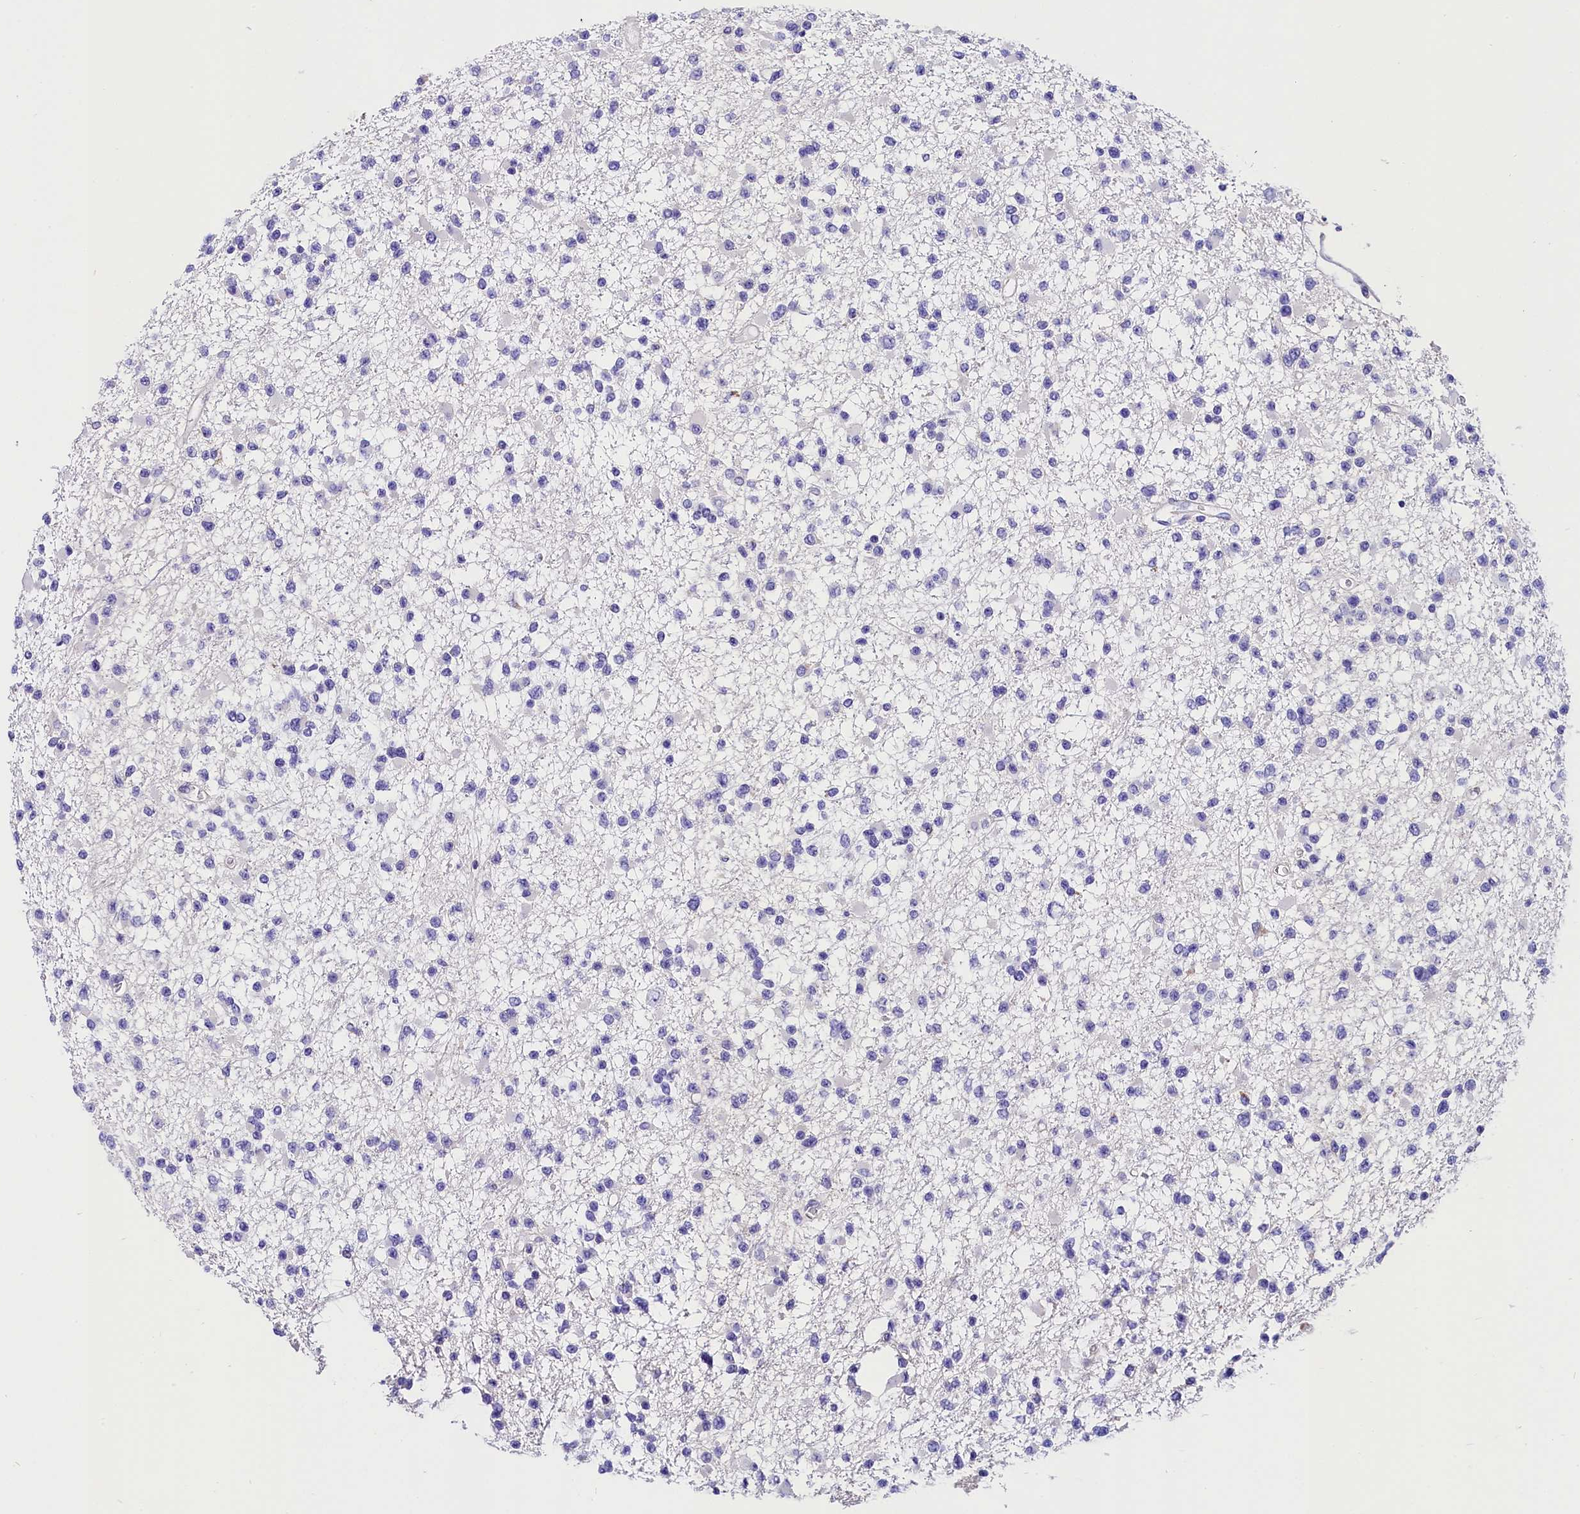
{"staining": {"intensity": "negative", "quantity": "none", "location": "none"}, "tissue": "glioma", "cell_type": "Tumor cells", "image_type": "cancer", "snomed": [{"axis": "morphology", "description": "Glioma, malignant, Low grade"}, {"axis": "topography", "description": "Brain"}], "caption": "Low-grade glioma (malignant) stained for a protein using immunohistochemistry (IHC) demonstrates no expression tumor cells.", "gene": "ACAA2", "patient": {"sex": "female", "age": 22}}